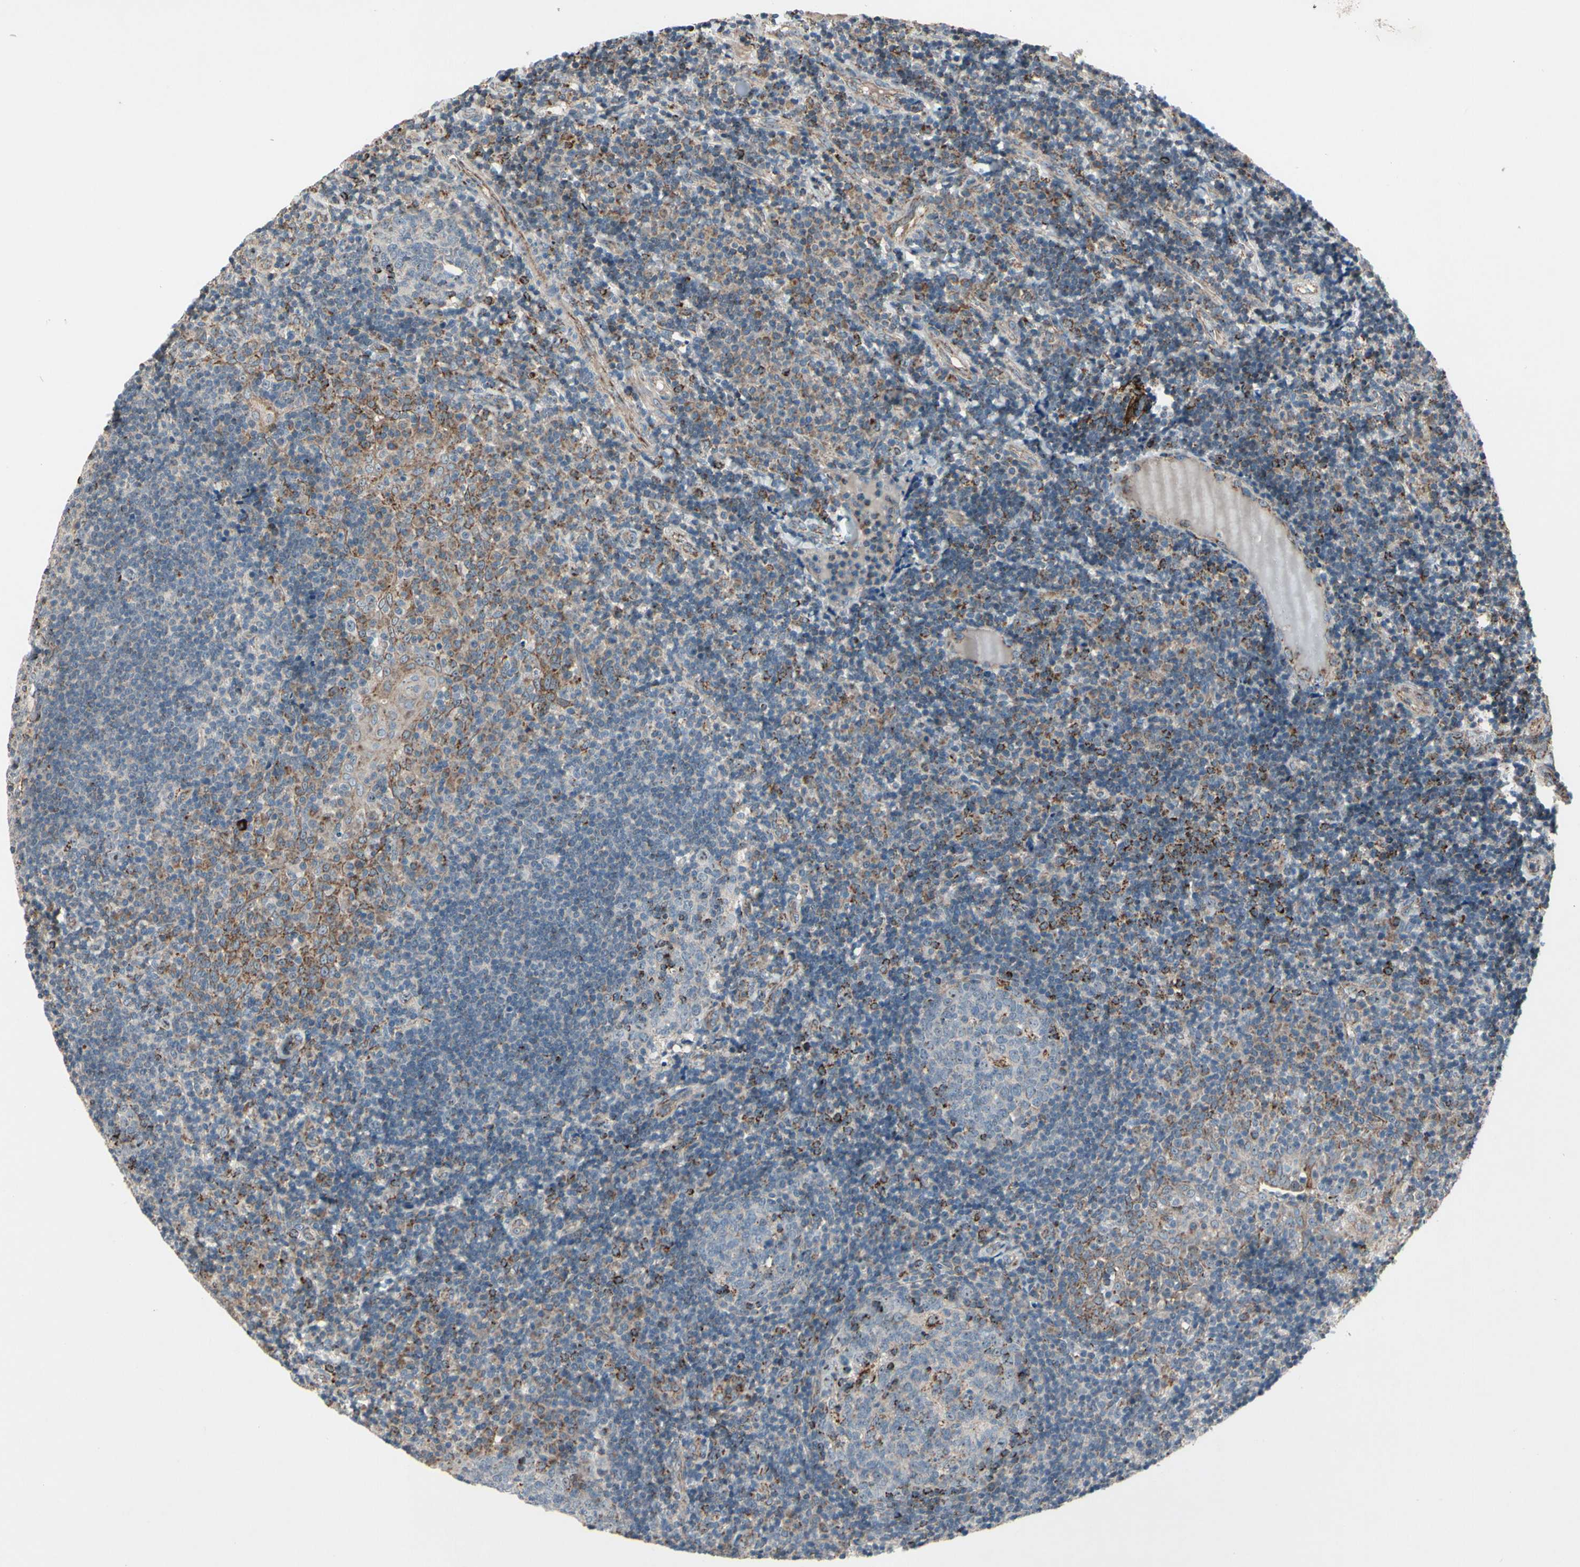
{"staining": {"intensity": "weak", "quantity": ">75%", "location": "cytoplasmic/membranous"}, "tissue": "tonsil", "cell_type": "Germinal center cells", "image_type": "normal", "snomed": [{"axis": "morphology", "description": "Normal tissue, NOS"}, {"axis": "topography", "description": "Tonsil"}], "caption": "IHC histopathology image of unremarkable tonsil: human tonsil stained using immunohistochemistry exhibits low levels of weak protein expression localized specifically in the cytoplasmic/membranous of germinal center cells, appearing as a cytoplasmic/membranous brown color.", "gene": "CPT1A", "patient": {"sex": "female", "age": 40}}